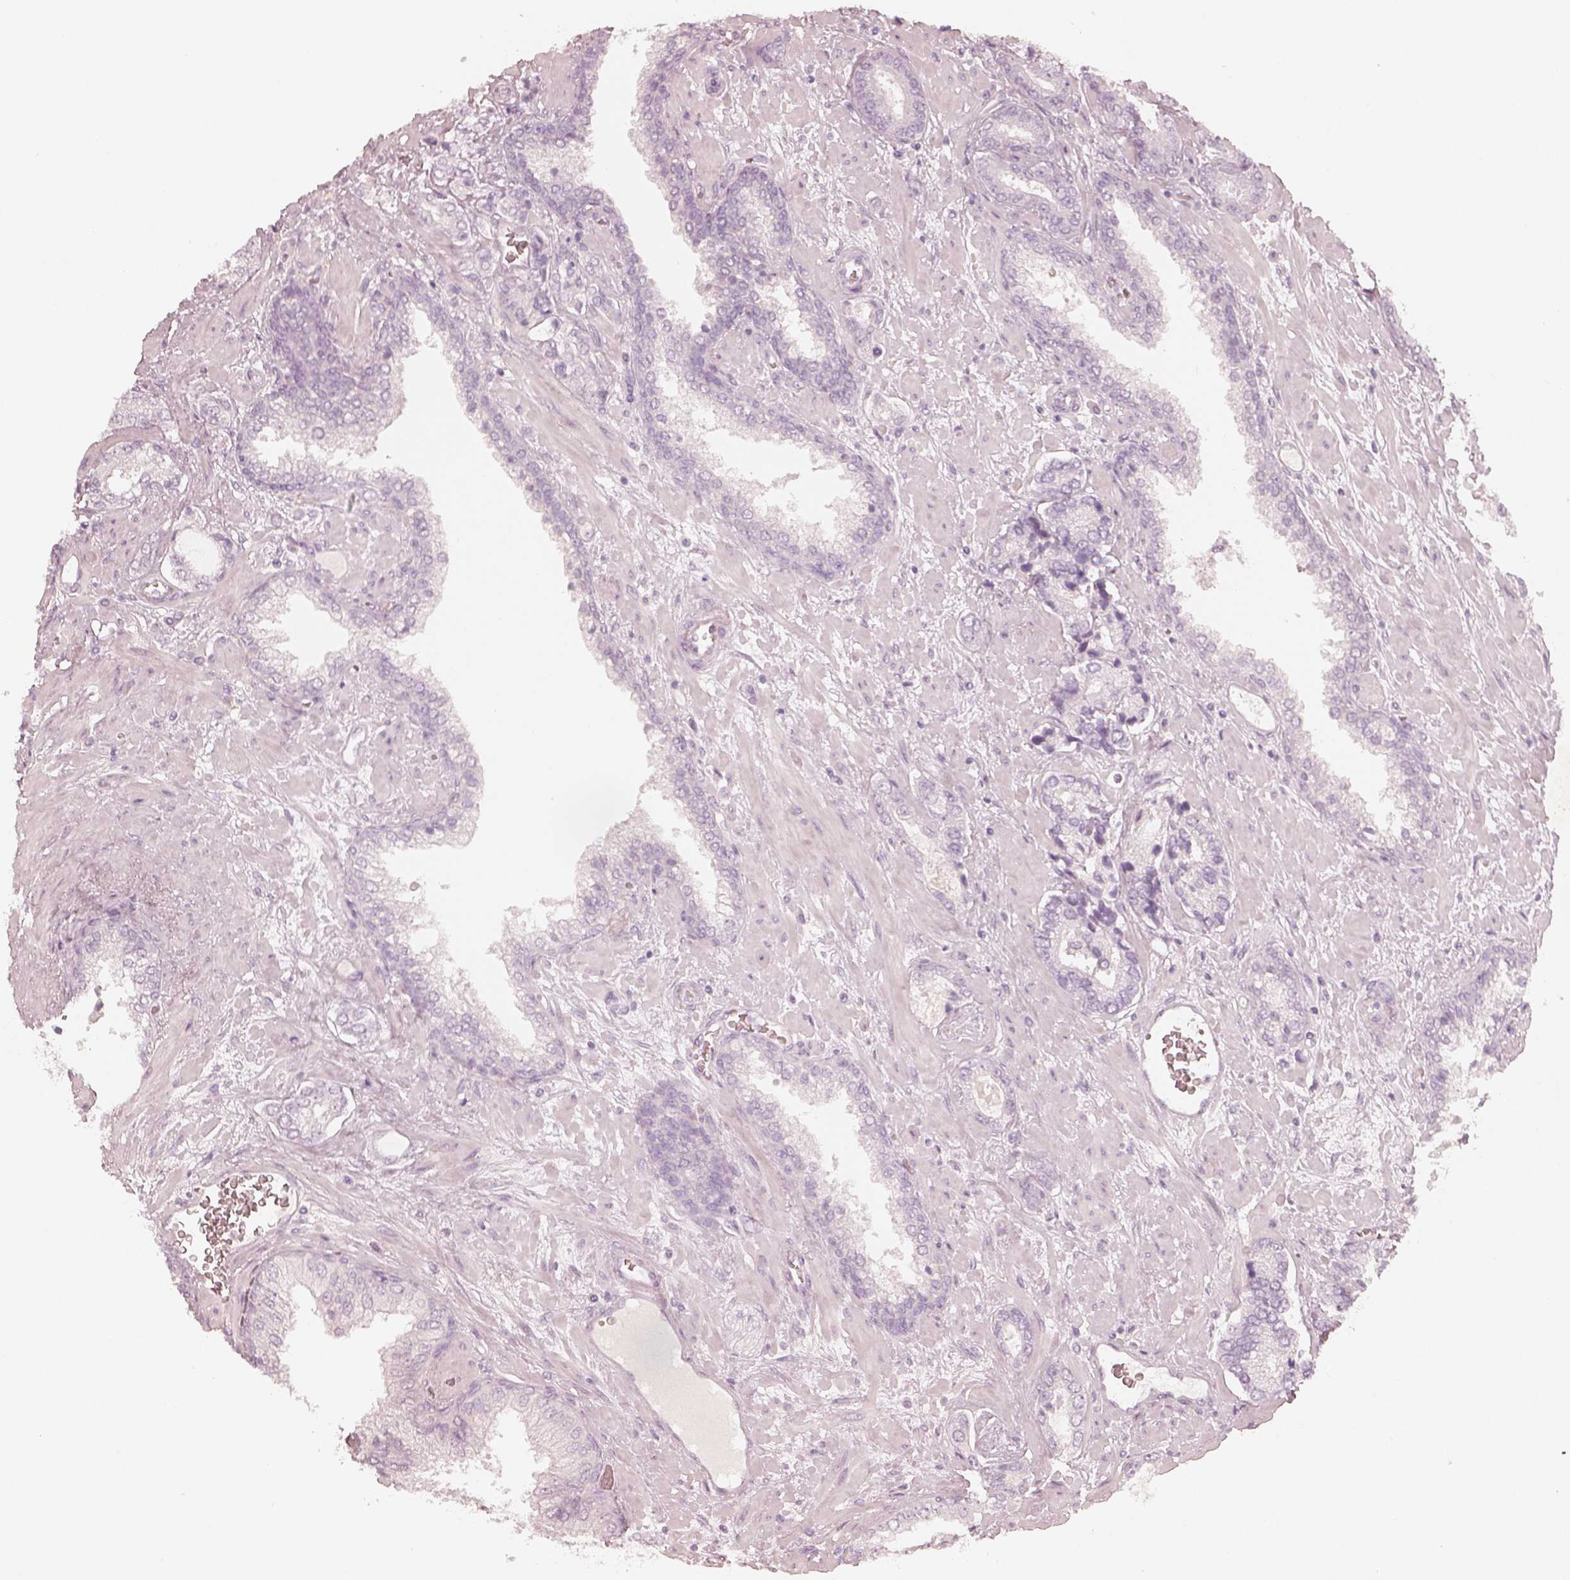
{"staining": {"intensity": "negative", "quantity": "none", "location": "none"}, "tissue": "prostate cancer", "cell_type": "Tumor cells", "image_type": "cancer", "snomed": [{"axis": "morphology", "description": "Adenocarcinoma, Low grade"}, {"axis": "topography", "description": "Prostate"}], "caption": "Immunohistochemistry photomicrograph of prostate cancer (adenocarcinoma (low-grade)) stained for a protein (brown), which reveals no staining in tumor cells. The staining was performed using DAB (3,3'-diaminobenzidine) to visualize the protein expression in brown, while the nuclei were stained in blue with hematoxylin (Magnification: 20x).", "gene": "KRT82", "patient": {"sex": "male", "age": 61}}